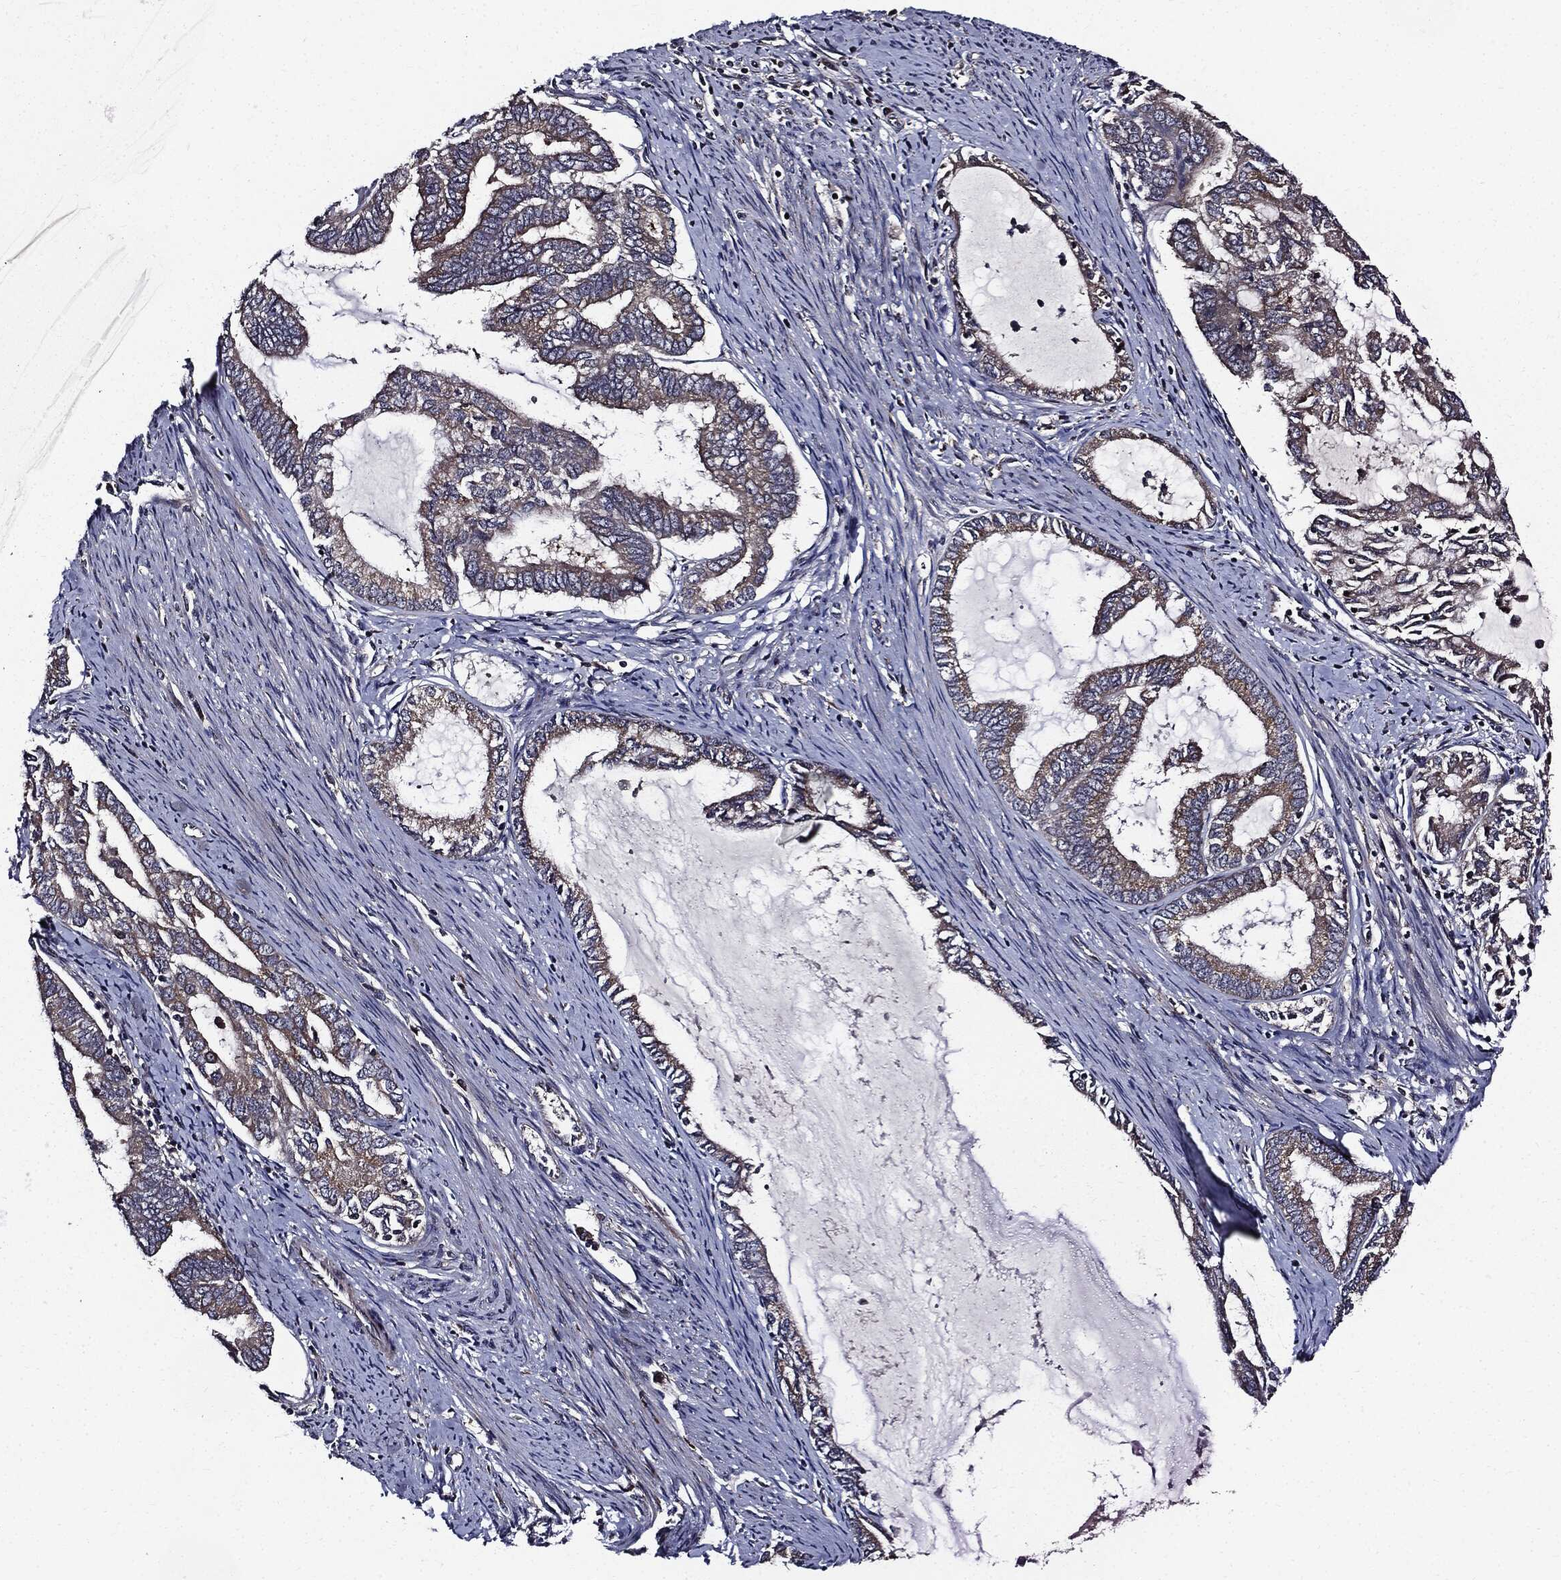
{"staining": {"intensity": "weak", "quantity": "25%-75%", "location": "cytoplasmic/membranous"}, "tissue": "endometrial cancer", "cell_type": "Tumor cells", "image_type": "cancer", "snomed": [{"axis": "morphology", "description": "Adenocarcinoma, NOS"}, {"axis": "topography", "description": "Endometrium"}], "caption": "IHC of human endometrial adenocarcinoma exhibits low levels of weak cytoplasmic/membranous positivity in about 25%-75% of tumor cells.", "gene": "HTT", "patient": {"sex": "female", "age": 86}}